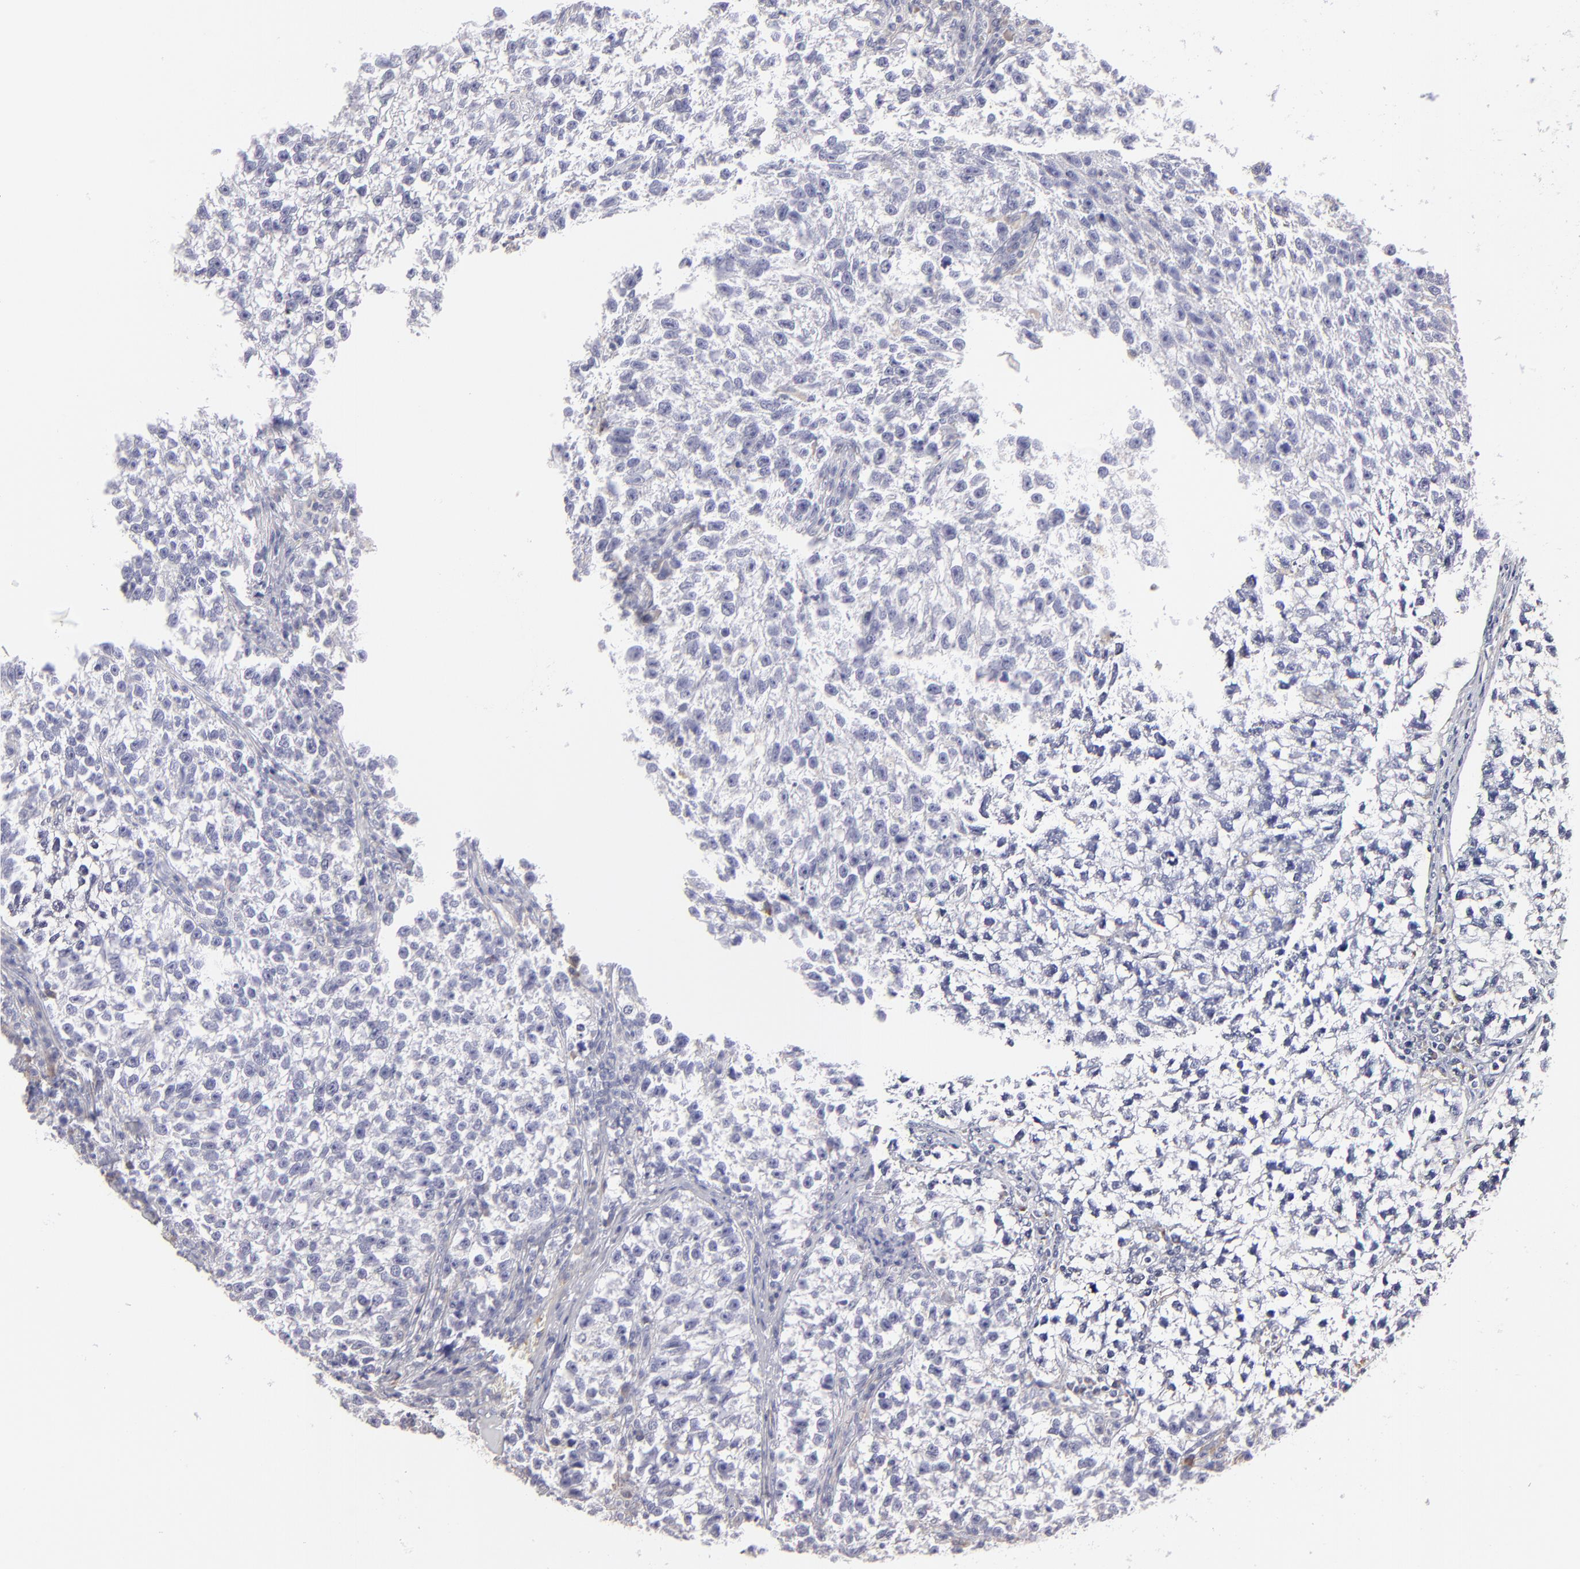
{"staining": {"intensity": "negative", "quantity": "none", "location": "none"}, "tissue": "testis cancer", "cell_type": "Tumor cells", "image_type": "cancer", "snomed": [{"axis": "morphology", "description": "Seminoma, NOS"}, {"axis": "topography", "description": "Testis"}], "caption": "Tumor cells show no significant positivity in testis cancer. (Brightfield microscopy of DAB (3,3'-diaminobenzidine) immunohistochemistry at high magnification).", "gene": "CALR", "patient": {"sex": "male", "age": 38}}